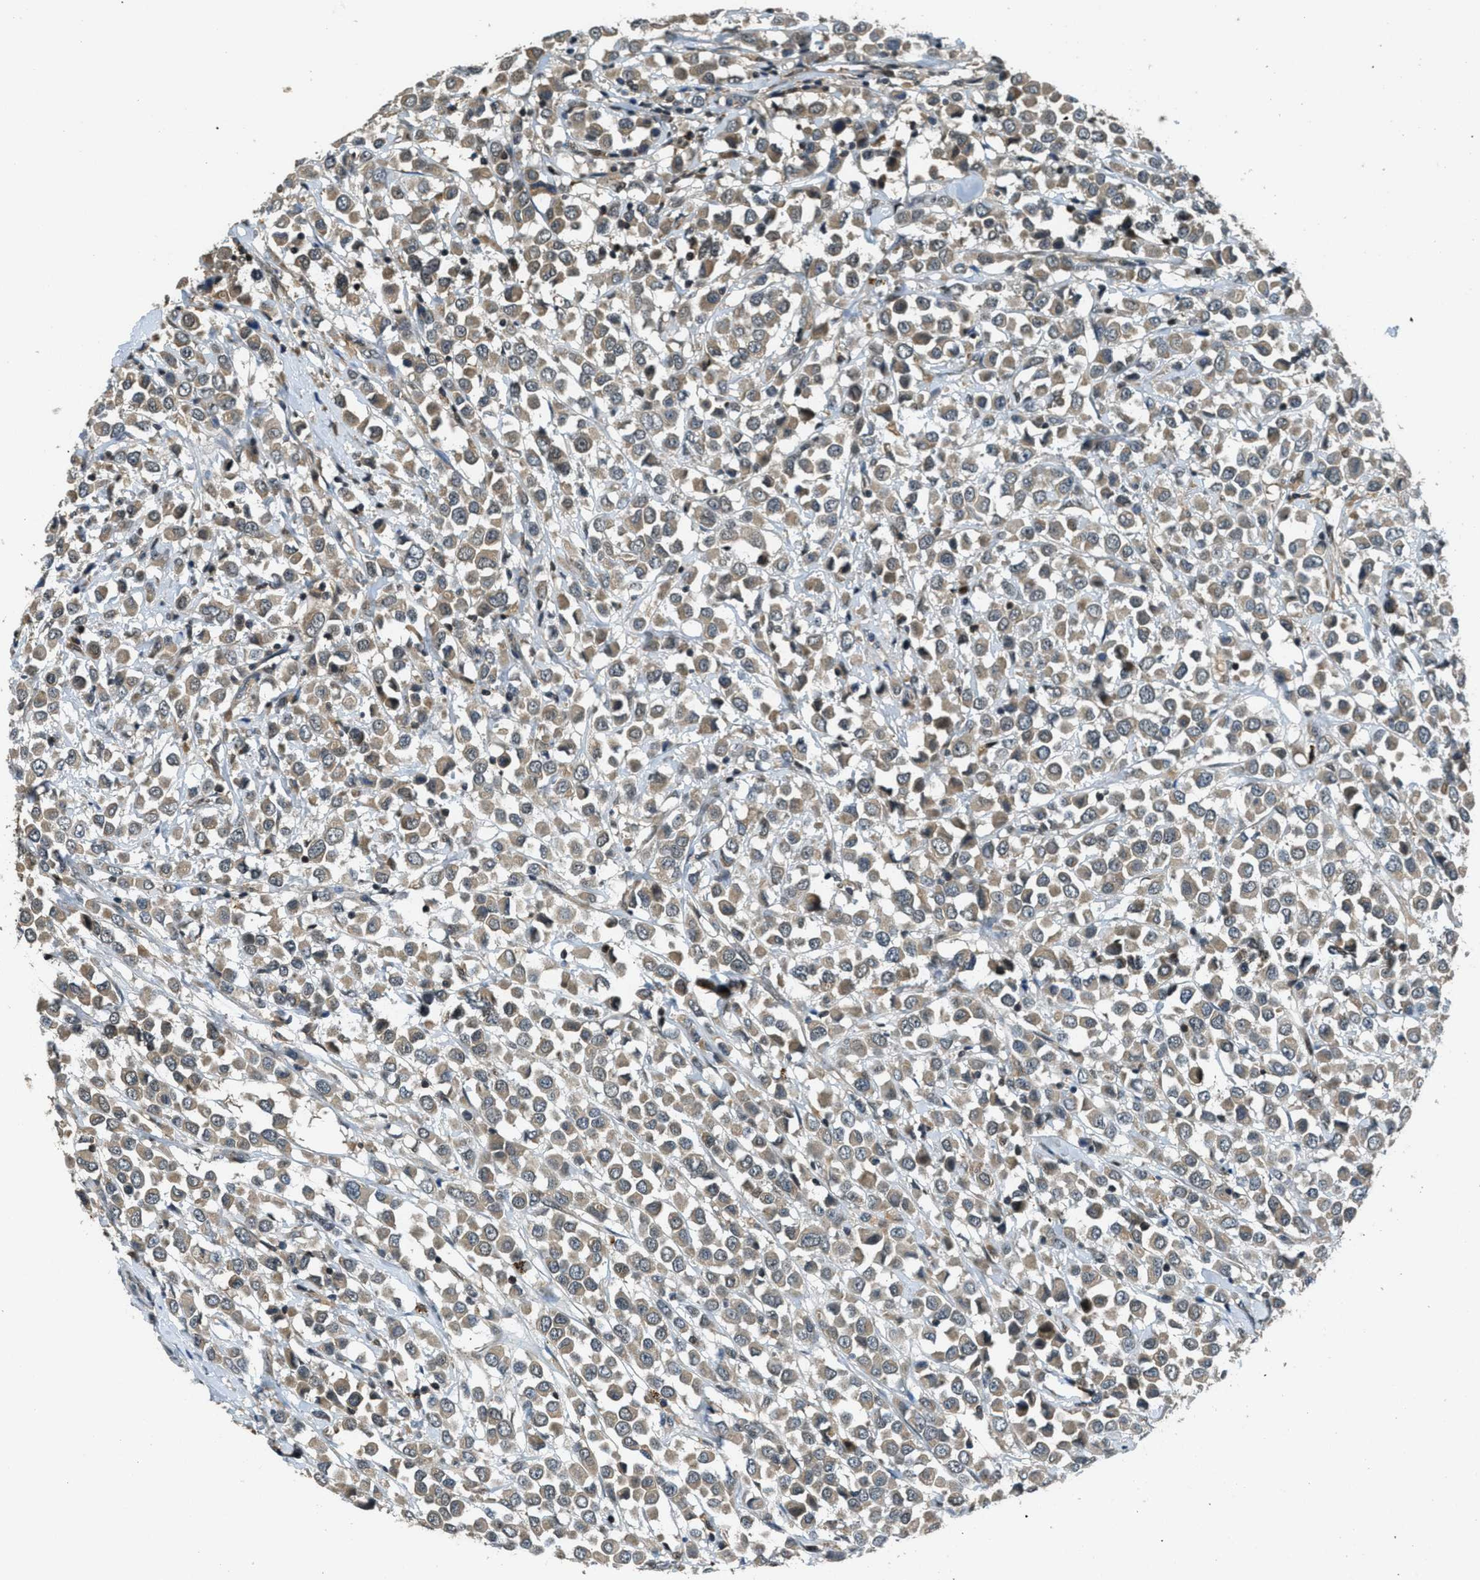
{"staining": {"intensity": "weak", "quantity": ">75%", "location": "cytoplasmic/membranous"}, "tissue": "breast cancer", "cell_type": "Tumor cells", "image_type": "cancer", "snomed": [{"axis": "morphology", "description": "Duct carcinoma"}, {"axis": "topography", "description": "Breast"}], "caption": "Protein positivity by immunohistochemistry (IHC) reveals weak cytoplasmic/membranous positivity in about >75% of tumor cells in breast cancer. (DAB (3,3'-diaminobenzidine) = brown stain, brightfield microscopy at high magnification).", "gene": "DUSP6", "patient": {"sex": "female", "age": 61}}